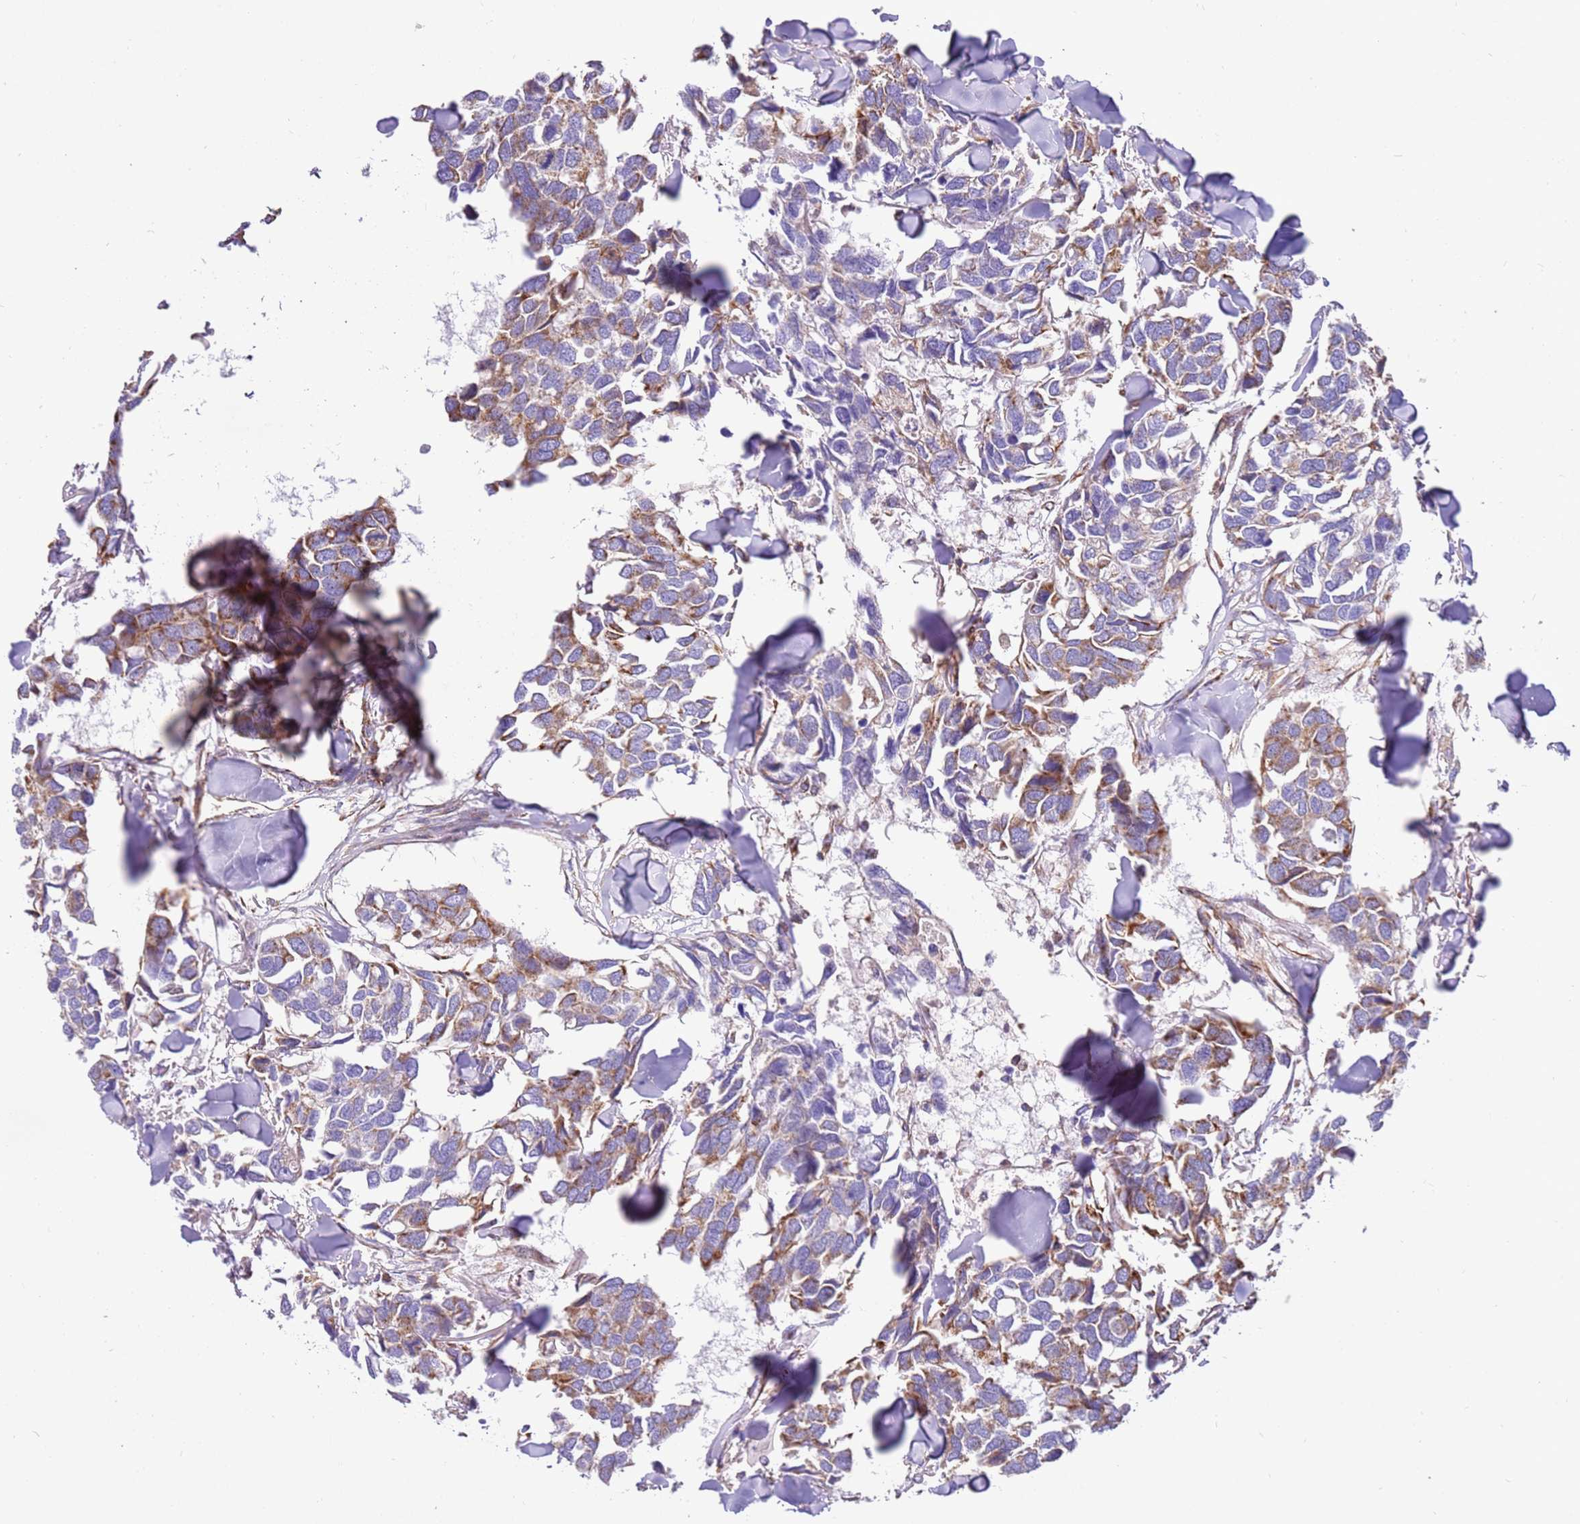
{"staining": {"intensity": "moderate", "quantity": "<25%", "location": "cytoplasmic/membranous"}, "tissue": "breast cancer", "cell_type": "Tumor cells", "image_type": "cancer", "snomed": [{"axis": "morphology", "description": "Duct carcinoma"}, {"axis": "topography", "description": "Breast"}], "caption": "The immunohistochemical stain shows moderate cytoplasmic/membranous staining in tumor cells of breast cancer (intraductal carcinoma) tissue. Using DAB (brown) and hematoxylin (blue) stains, captured at high magnification using brightfield microscopy.", "gene": "MRPL20", "patient": {"sex": "female", "age": 83}}